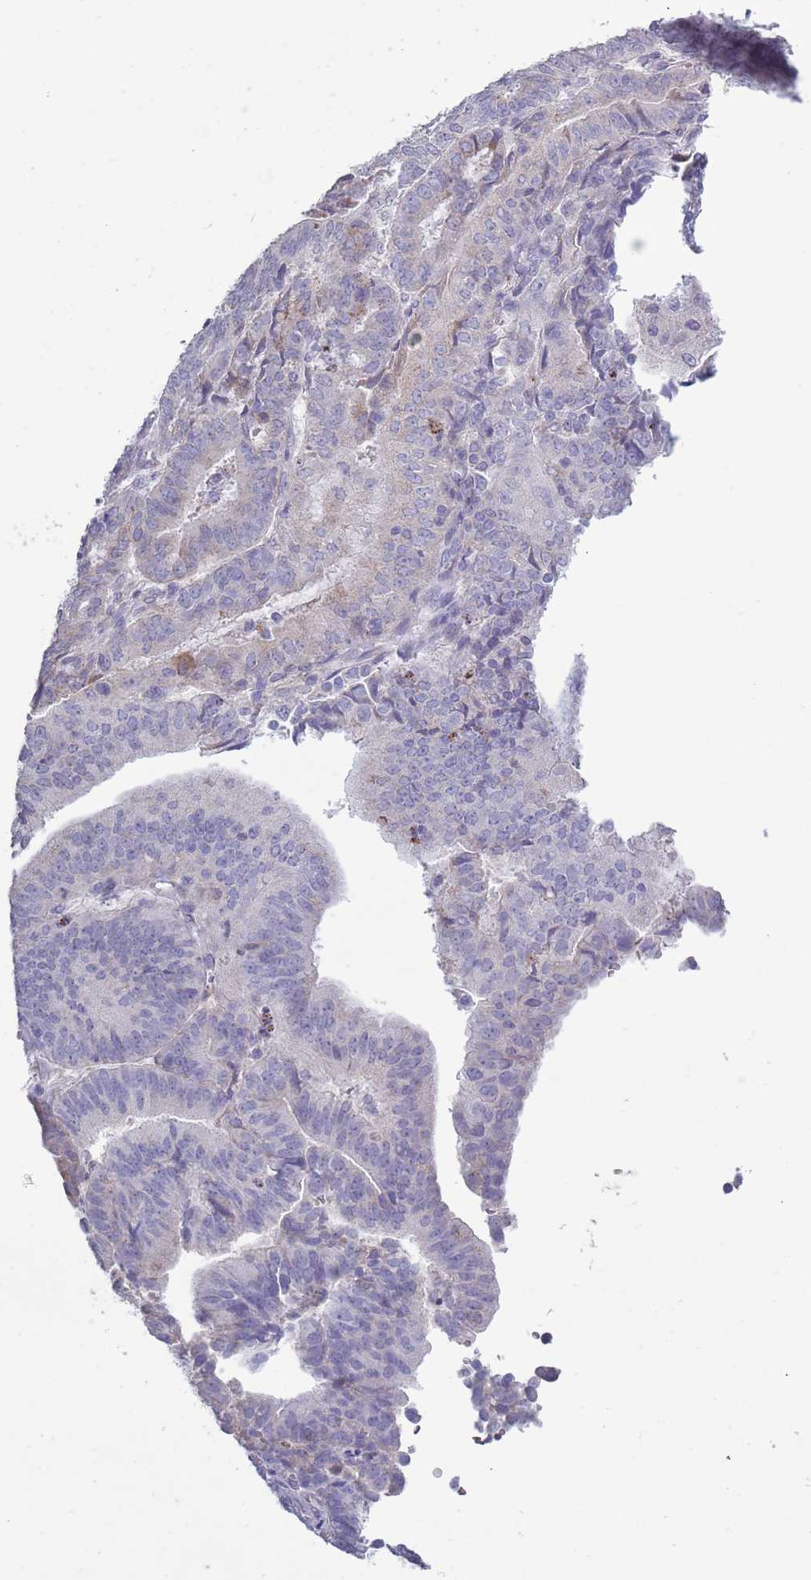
{"staining": {"intensity": "weak", "quantity": "<25%", "location": "cytoplasmic/membranous"}, "tissue": "endometrial cancer", "cell_type": "Tumor cells", "image_type": "cancer", "snomed": [{"axis": "morphology", "description": "Adenocarcinoma, NOS"}, {"axis": "topography", "description": "Endometrium"}], "caption": "DAB immunohistochemical staining of adenocarcinoma (endometrial) exhibits no significant positivity in tumor cells.", "gene": "ACSBG1", "patient": {"sex": "female", "age": 70}}